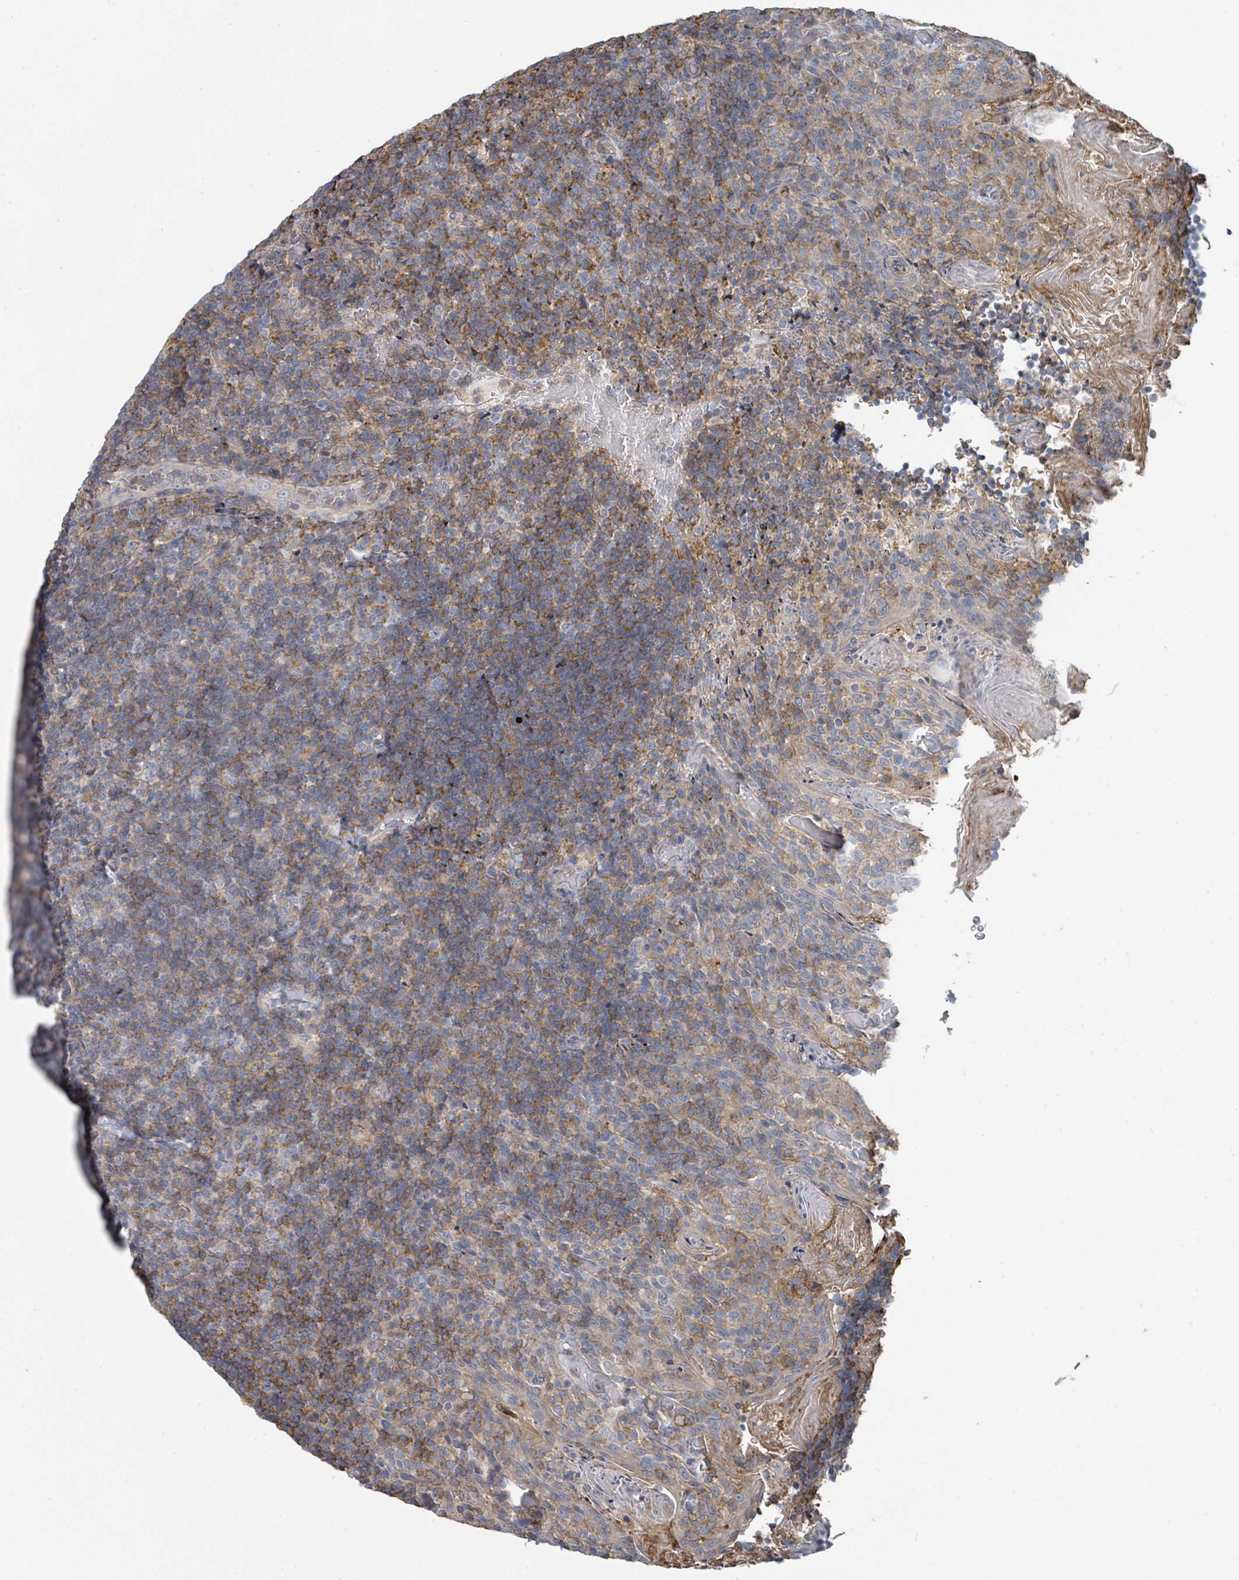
{"staining": {"intensity": "negative", "quantity": "none", "location": "none"}, "tissue": "tonsil", "cell_type": "Germinal center cells", "image_type": "normal", "snomed": [{"axis": "morphology", "description": "Normal tissue, NOS"}, {"axis": "topography", "description": "Tonsil"}], "caption": "This is an immunohistochemistry (IHC) image of normal human tonsil. There is no positivity in germinal center cells.", "gene": "LRRC42", "patient": {"sex": "female", "age": 10}}